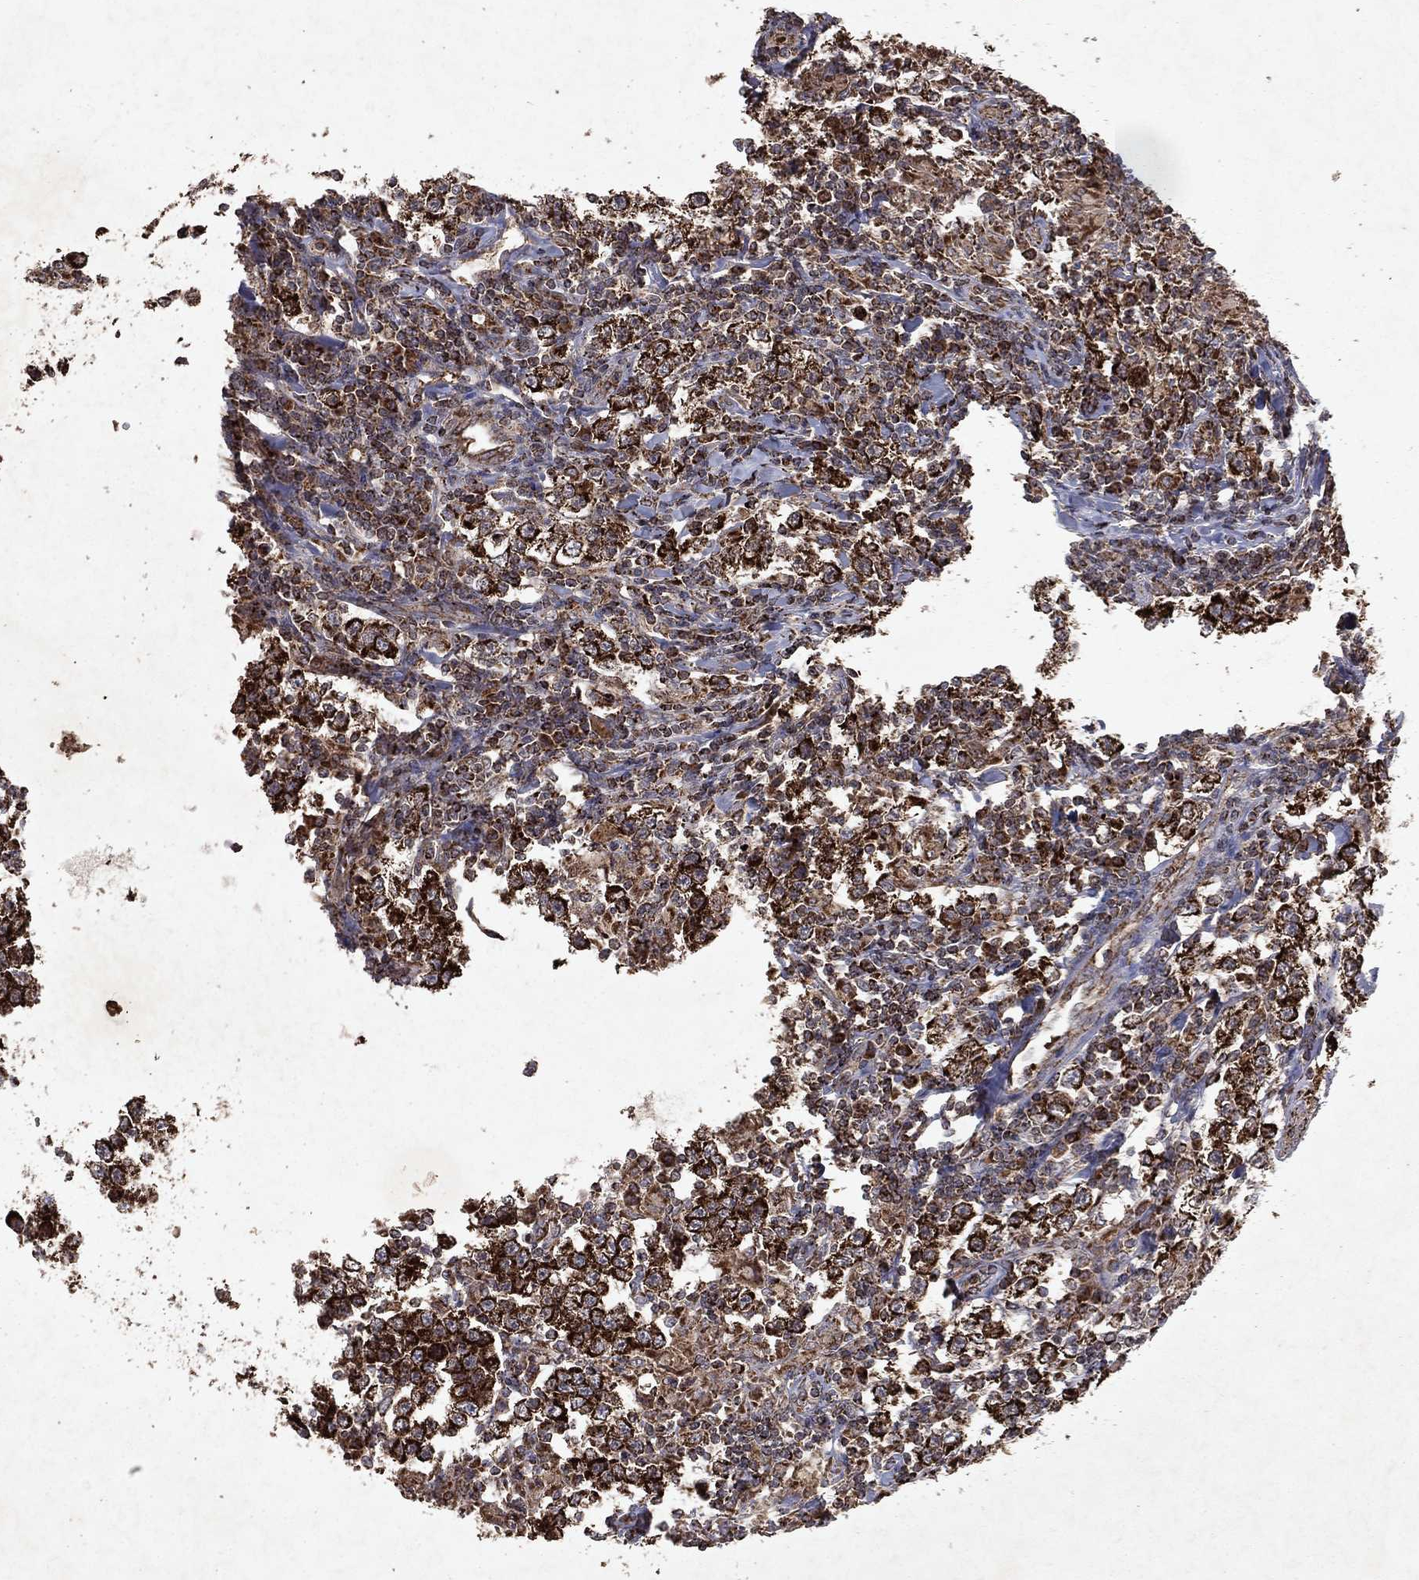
{"staining": {"intensity": "strong", "quantity": ">75%", "location": "cytoplasmic/membranous"}, "tissue": "testis cancer", "cell_type": "Tumor cells", "image_type": "cancer", "snomed": [{"axis": "morphology", "description": "Seminoma, NOS"}, {"axis": "morphology", "description": "Carcinoma, Embryonal, NOS"}, {"axis": "topography", "description": "Testis"}], "caption": "This image displays immunohistochemistry staining of testis cancer (seminoma), with high strong cytoplasmic/membranous expression in approximately >75% of tumor cells.", "gene": "PYROXD2", "patient": {"sex": "male", "age": 41}}